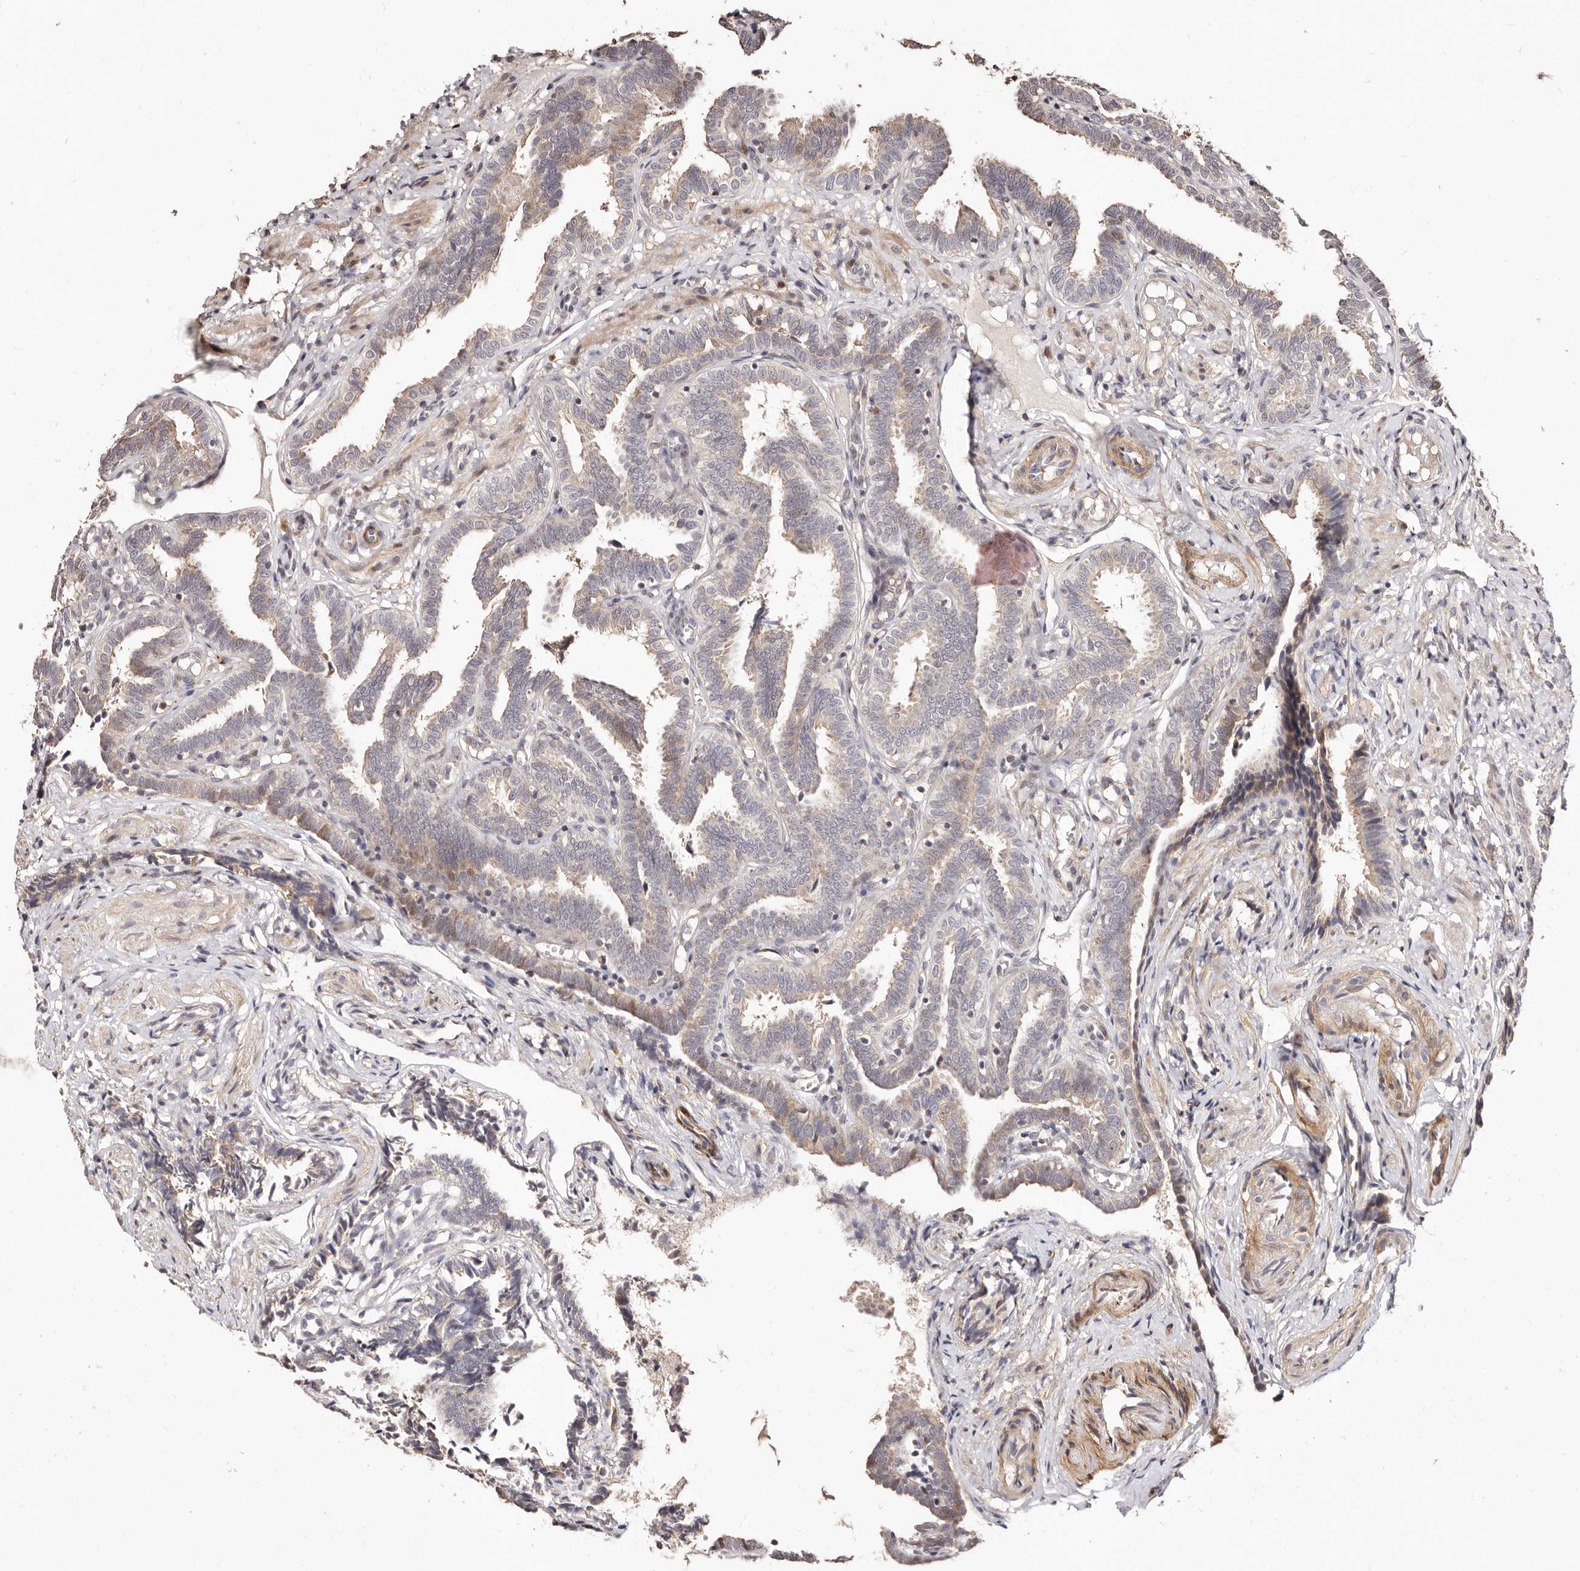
{"staining": {"intensity": "weak", "quantity": "25%-75%", "location": "cytoplasmic/membranous"}, "tissue": "fallopian tube", "cell_type": "Glandular cells", "image_type": "normal", "snomed": [{"axis": "morphology", "description": "Normal tissue, NOS"}, {"axis": "topography", "description": "Fallopian tube"}], "caption": "This is a histology image of IHC staining of unremarkable fallopian tube, which shows weak positivity in the cytoplasmic/membranous of glandular cells.", "gene": "APOL6", "patient": {"sex": "female", "age": 39}}